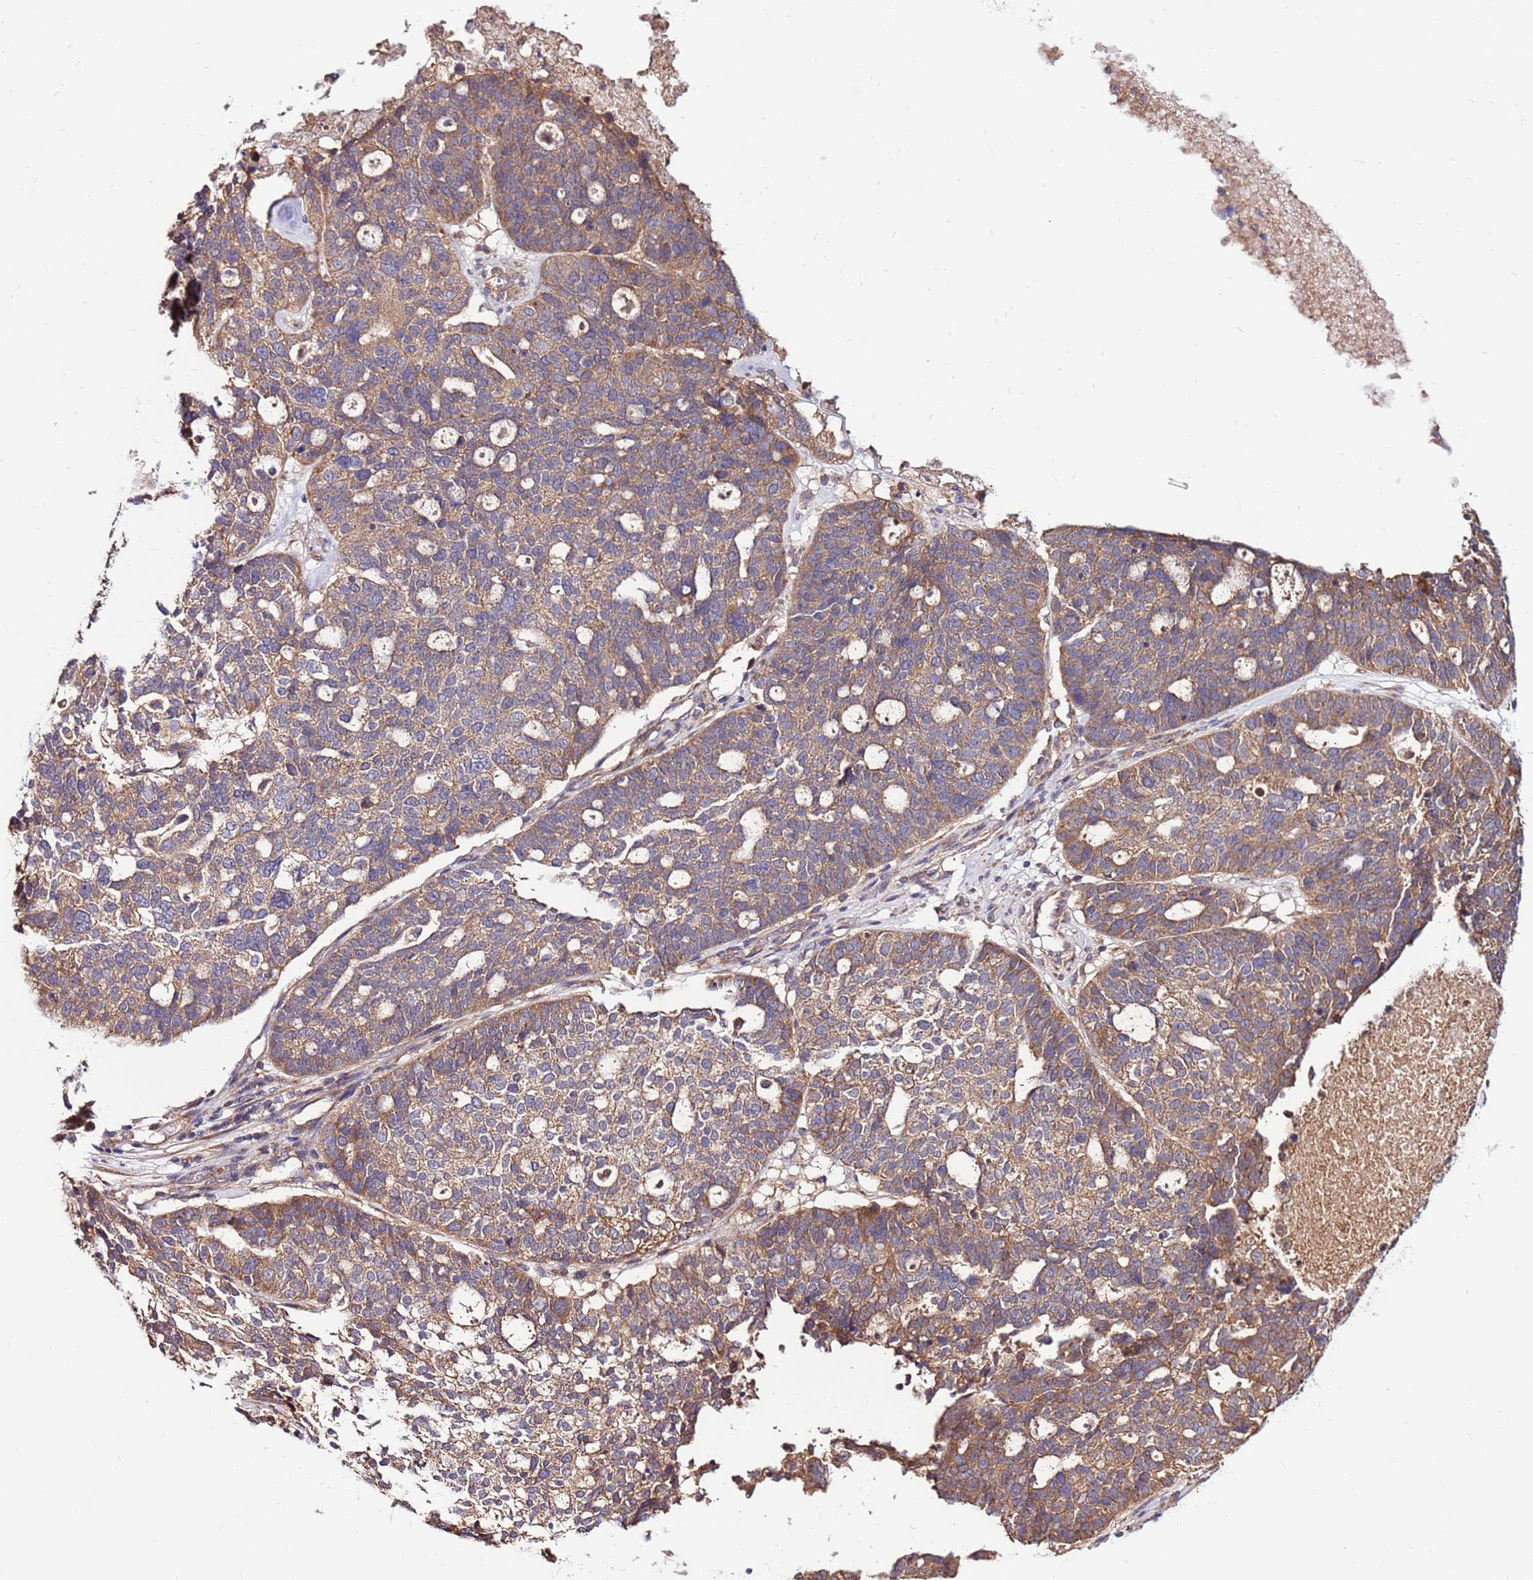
{"staining": {"intensity": "moderate", "quantity": ">75%", "location": "cytoplasmic/membranous"}, "tissue": "ovarian cancer", "cell_type": "Tumor cells", "image_type": "cancer", "snomed": [{"axis": "morphology", "description": "Cystadenocarcinoma, serous, NOS"}, {"axis": "topography", "description": "Ovary"}], "caption": "Serous cystadenocarcinoma (ovarian) stained for a protein reveals moderate cytoplasmic/membranous positivity in tumor cells.", "gene": "SLC44A5", "patient": {"sex": "female", "age": 59}}